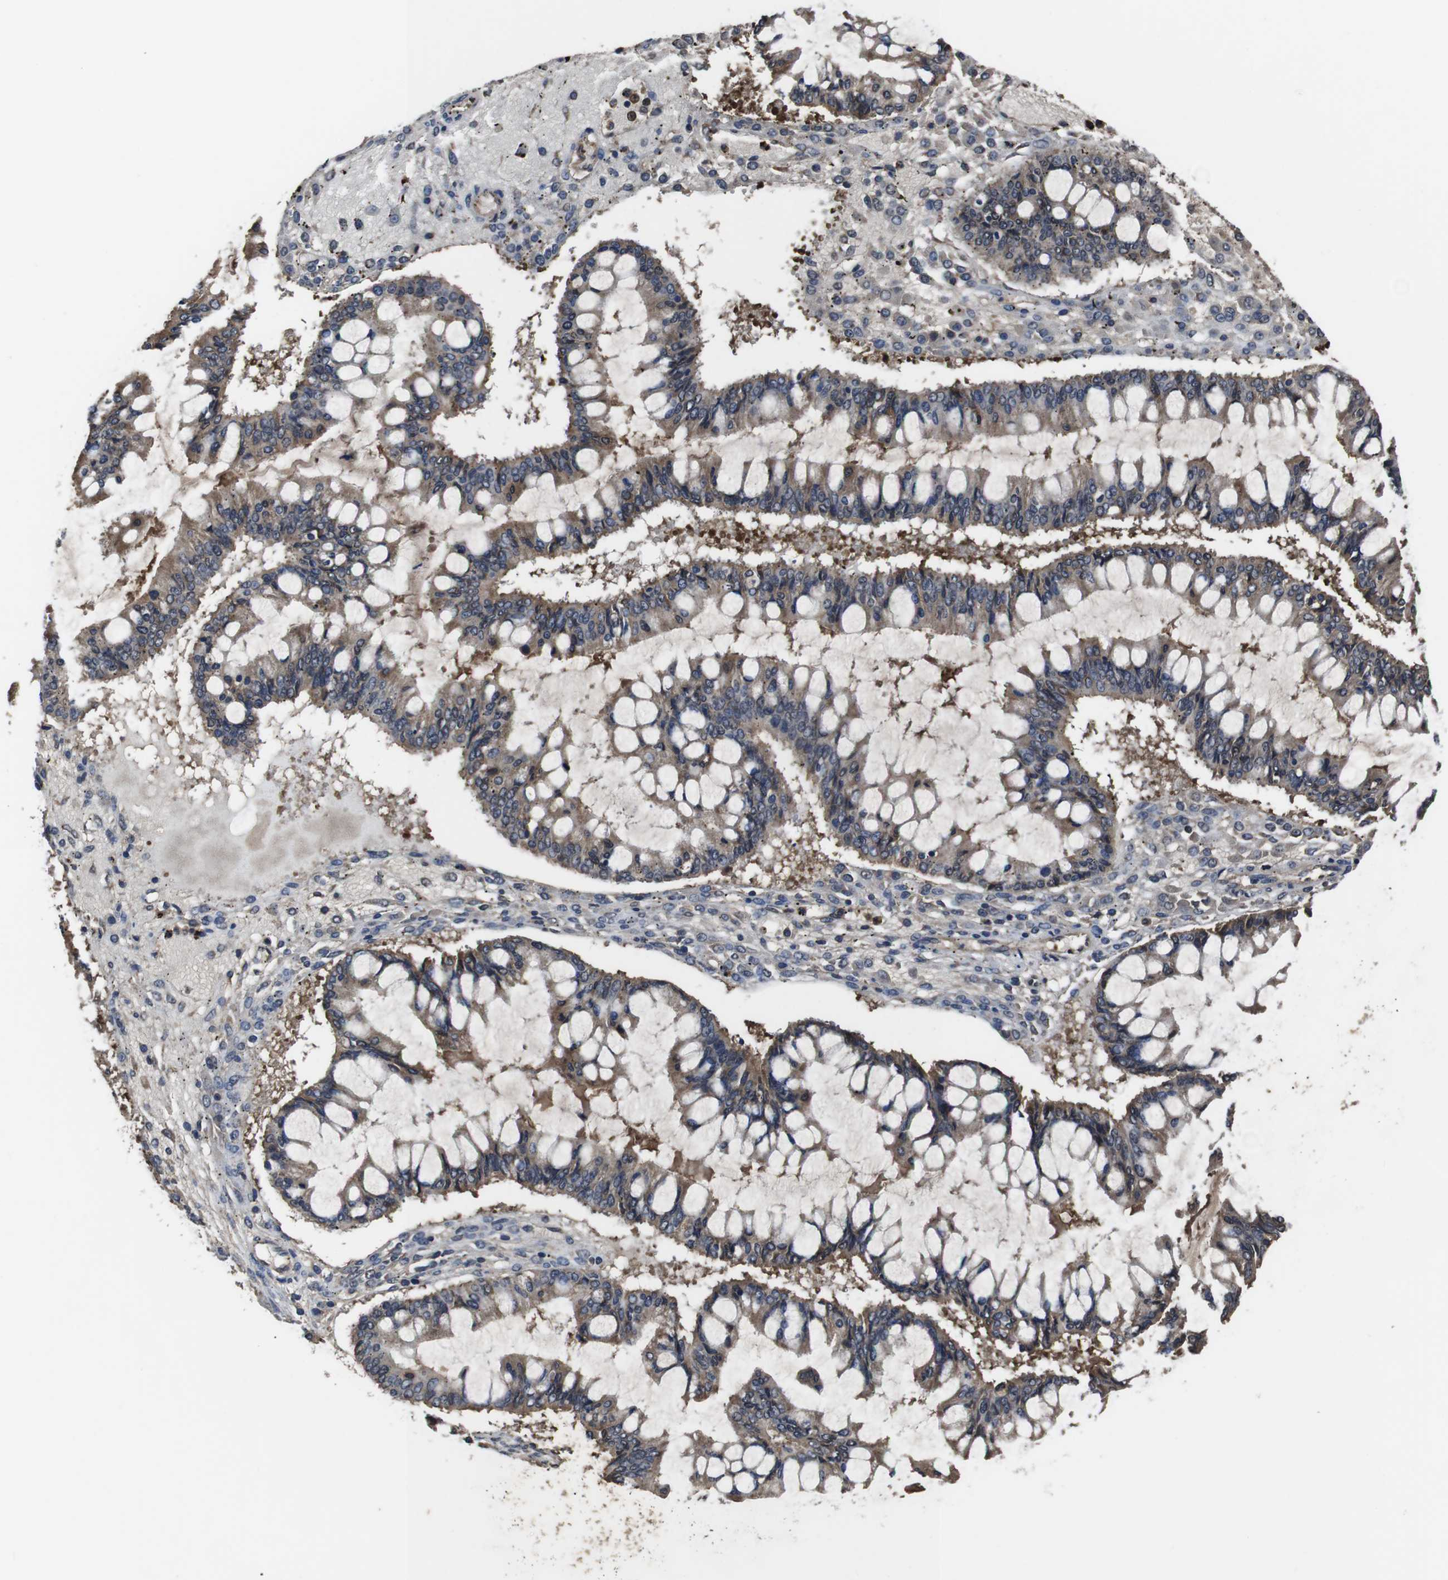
{"staining": {"intensity": "moderate", "quantity": "25%-75%", "location": "cytoplasmic/membranous"}, "tissue": "ovarian cancer", "cell_type": "Tumor cells", "image_type": "cancer", "snomed": [{"axis": "morphology", "description": "Cystadenocarcinoma, mucinous, NOS"}, {"axis": "topography", "description": "Ovary"}], "caption": "Protein staining displays moderate cytoplasmic/membranous expression in about 25%-75% of tumor cells in ovarian mucinous cystadenocarcinoma. The staining is performed using DAB brown chromogen to label protein expression. The nuclei are counter-stained blue using hematoxylin.", "gene": "CXCL11", "patient": {"sex": "female", "age": 73}}